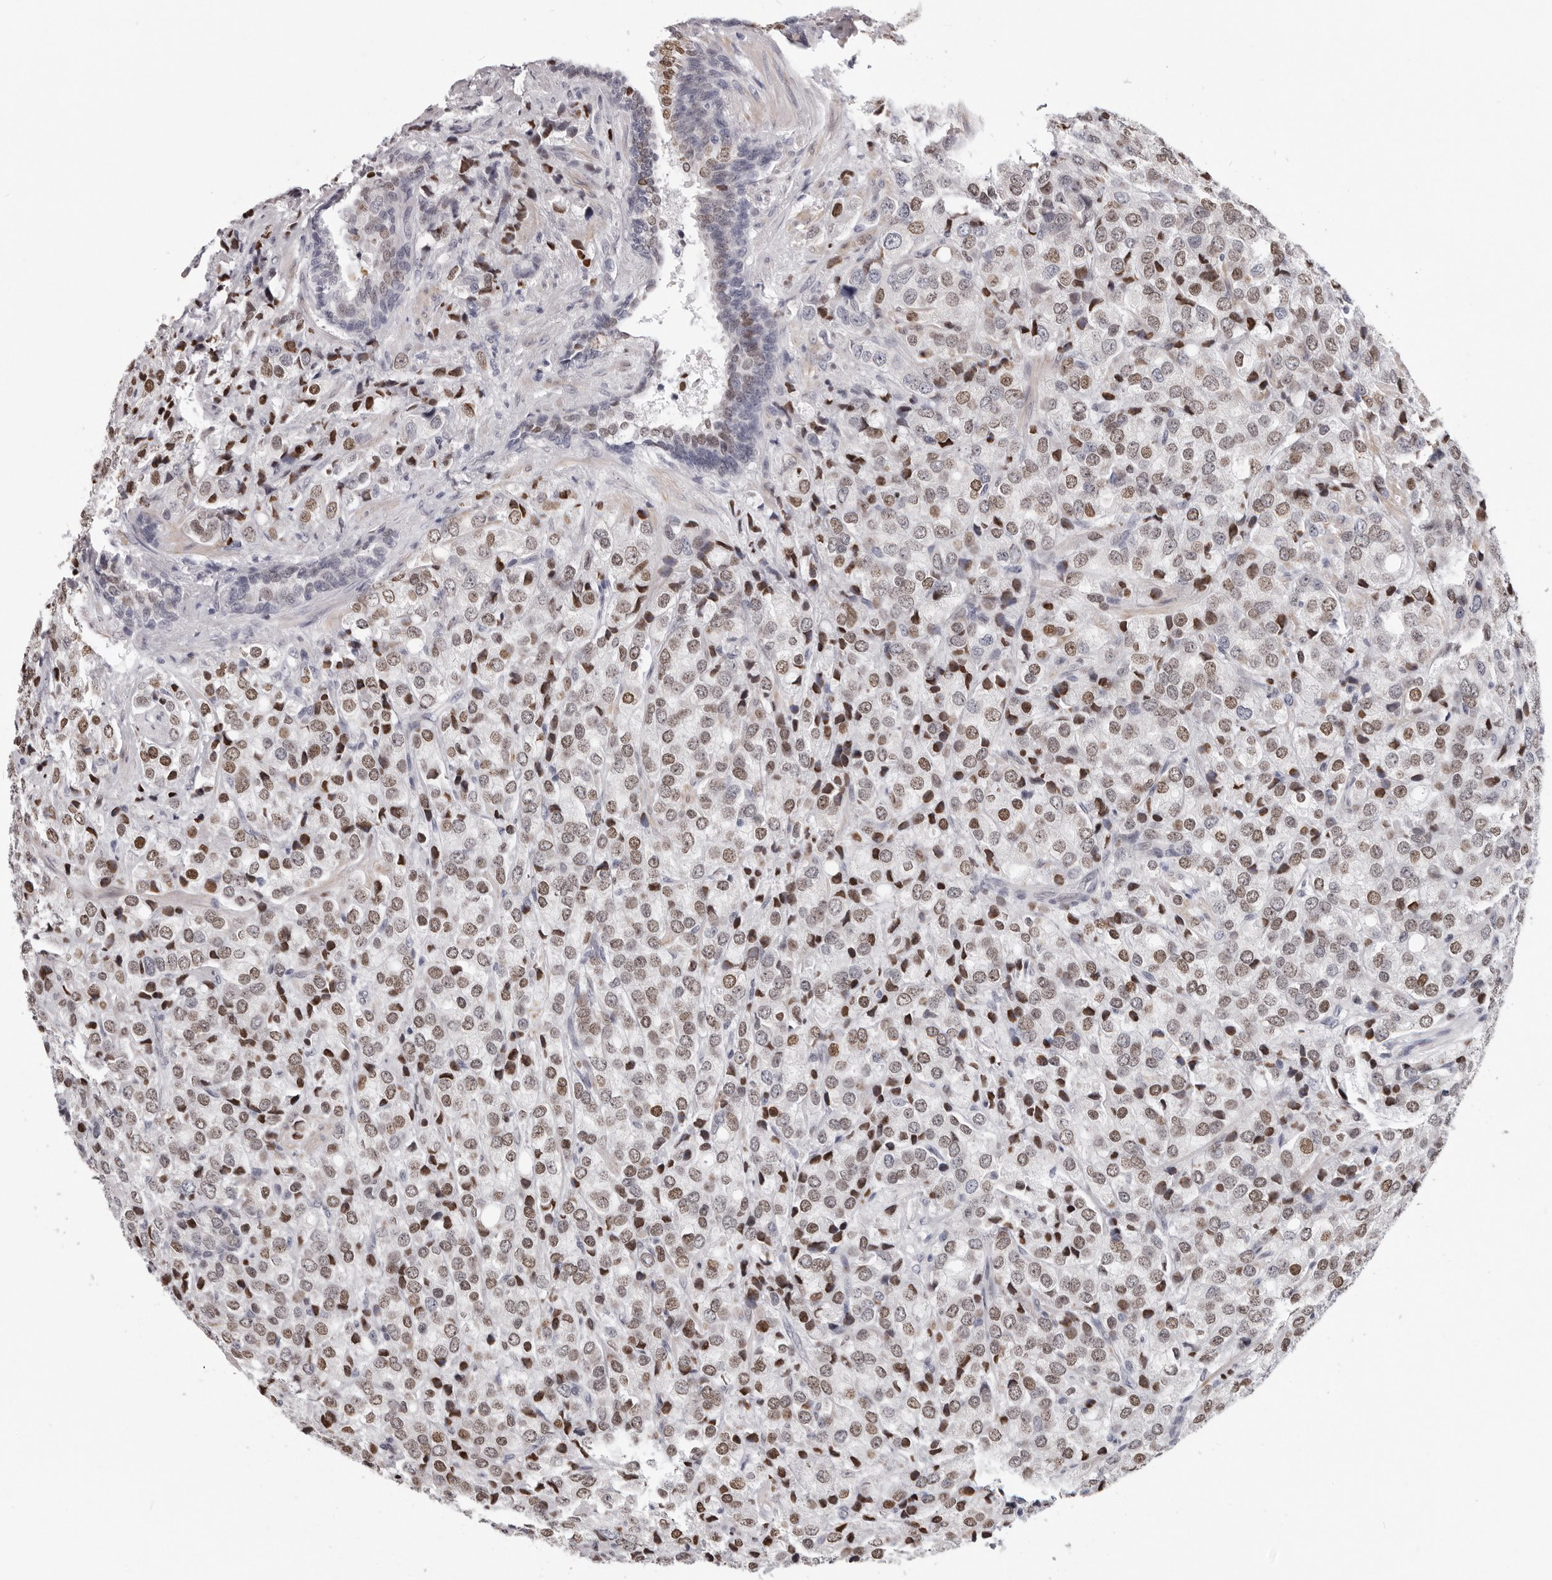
{"staining": {"intensity": "moderate", "quantity": ">75%", "location": "nuclear"}, "tissue": "prostate cancer", "cell_type": "Tumor cells", "image_type": "cancer", "snomed": [{"axis": "morphology", "description": "Adenocarcinoma, Medium grade"}, {"axis": "topography", "description": "Prostate"}], "caption": "A micrograph of prostate cancer stained for a protein displays moderate nuclear brown staining in tumor cells.", "gene": "SRP19", "patient": {"sex": "male", "age": 70}}